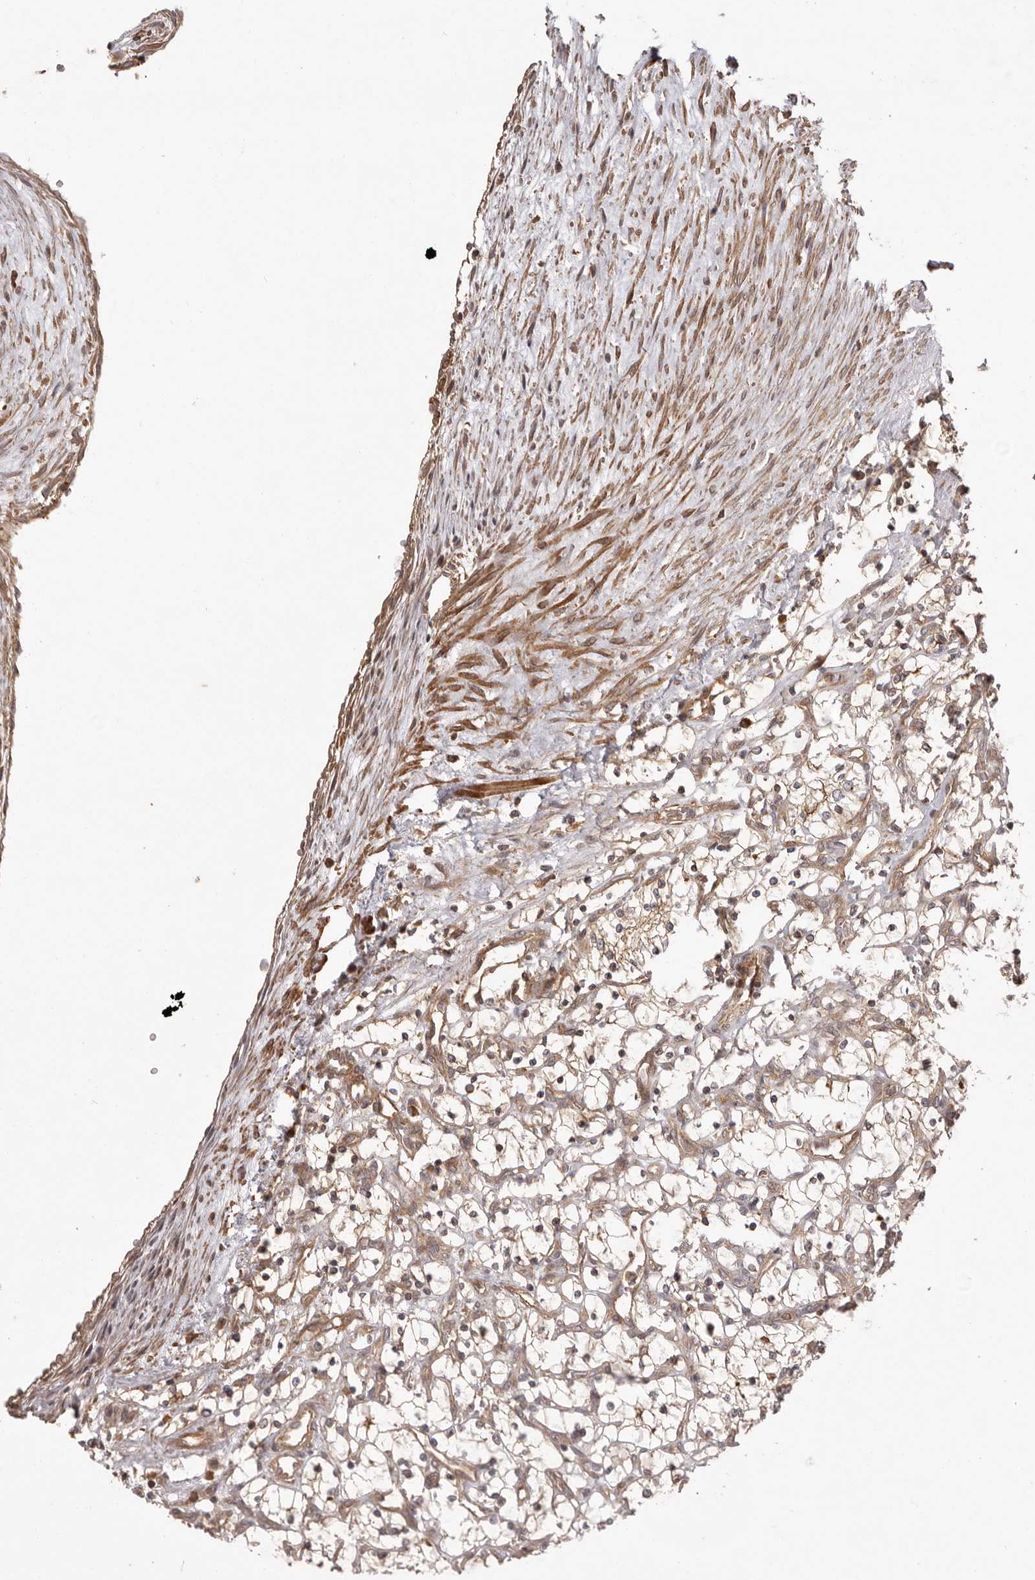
{"staining": {"intensity": "weak", "quantity": "25%-75%", "location": "cytoplasmic/membranous"}, "tissue": "renal cancer", "cell_type": "Tumor cells", "image_type": "cancer", "snomed": [{"axis": "morphology", "description": "Adenocarcinoma, NOS"}, {"axis": "topography", "description": "Kidney"}], "caption": "DAB (3,3'-diaminobenzidine) immunohistochemical staining of human renal cancer (adenocarcinoma) reveals weak cytoplasmic/membranous protein staining in about 25%-75% of tumor cells. The staining was performed using DAB, with brown indicating positive protein expression. Nuclei are stained blue with hematoxylin.", "gene": "NFKBIA", "patient": {"sex": "female", "age": 69}}